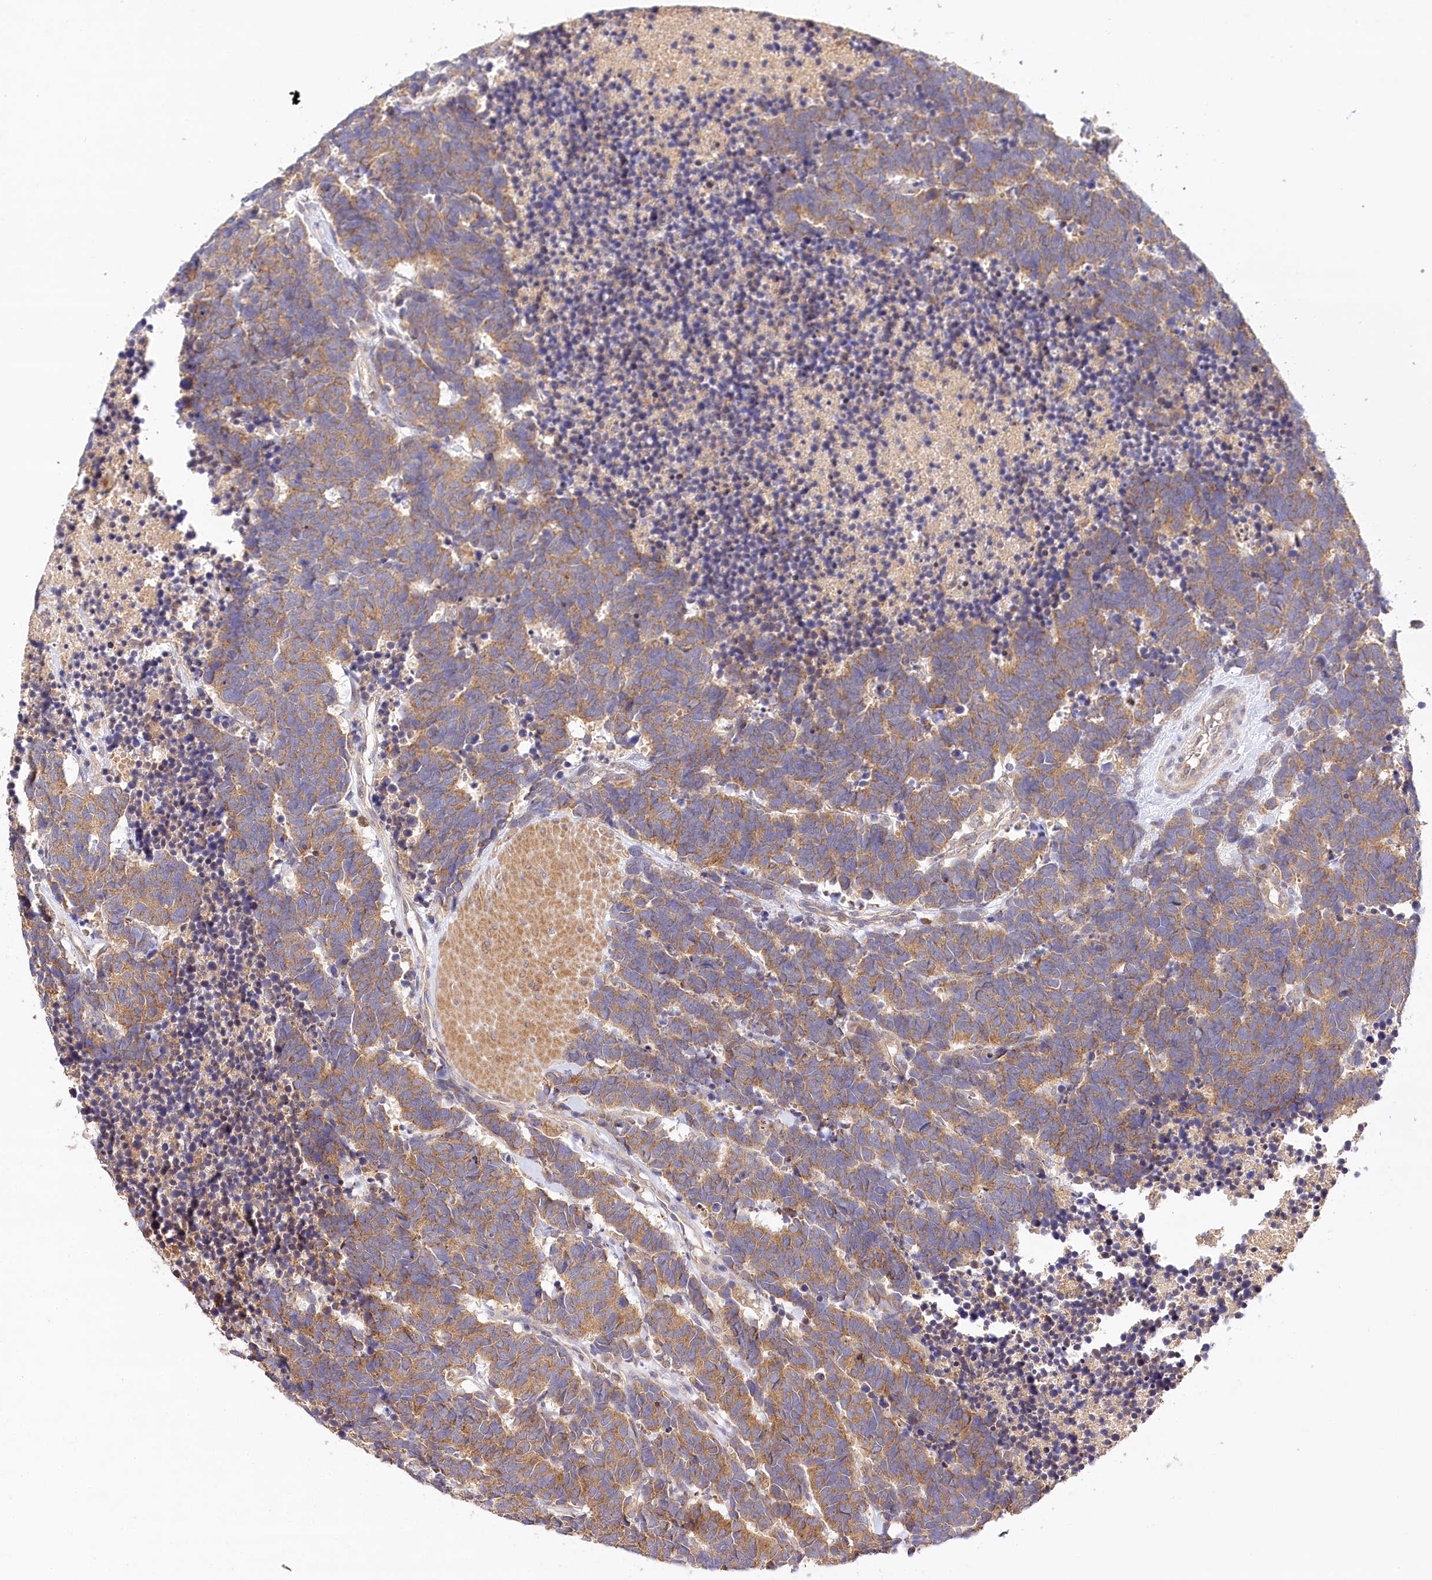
{"staining": {"intensity": "moderate", "quantity": ">75%", "location": "cytoplasmic/membranous"}, "tissue": "carcinoid", "cell_type": "Tumor cells", "image_type": "cancer", "snomed": [{"axis": "morphology", "description": "Carcinoma, NOS"}, {"axis": "morphology", "description": "Carcinoid, malignant, NOS"}, {"axis": "topography", "description": "Urinary bladder"}], "caption": "An immunohistochemistry histopathology image of neoplastic tissue is shown. Protein staining in brown labels moderate cytoplasmic/membranous positivity in malignant carcinoid within tumor cells.", "gene": "LSS", "patient": {"sex": "male", "age": 57}}